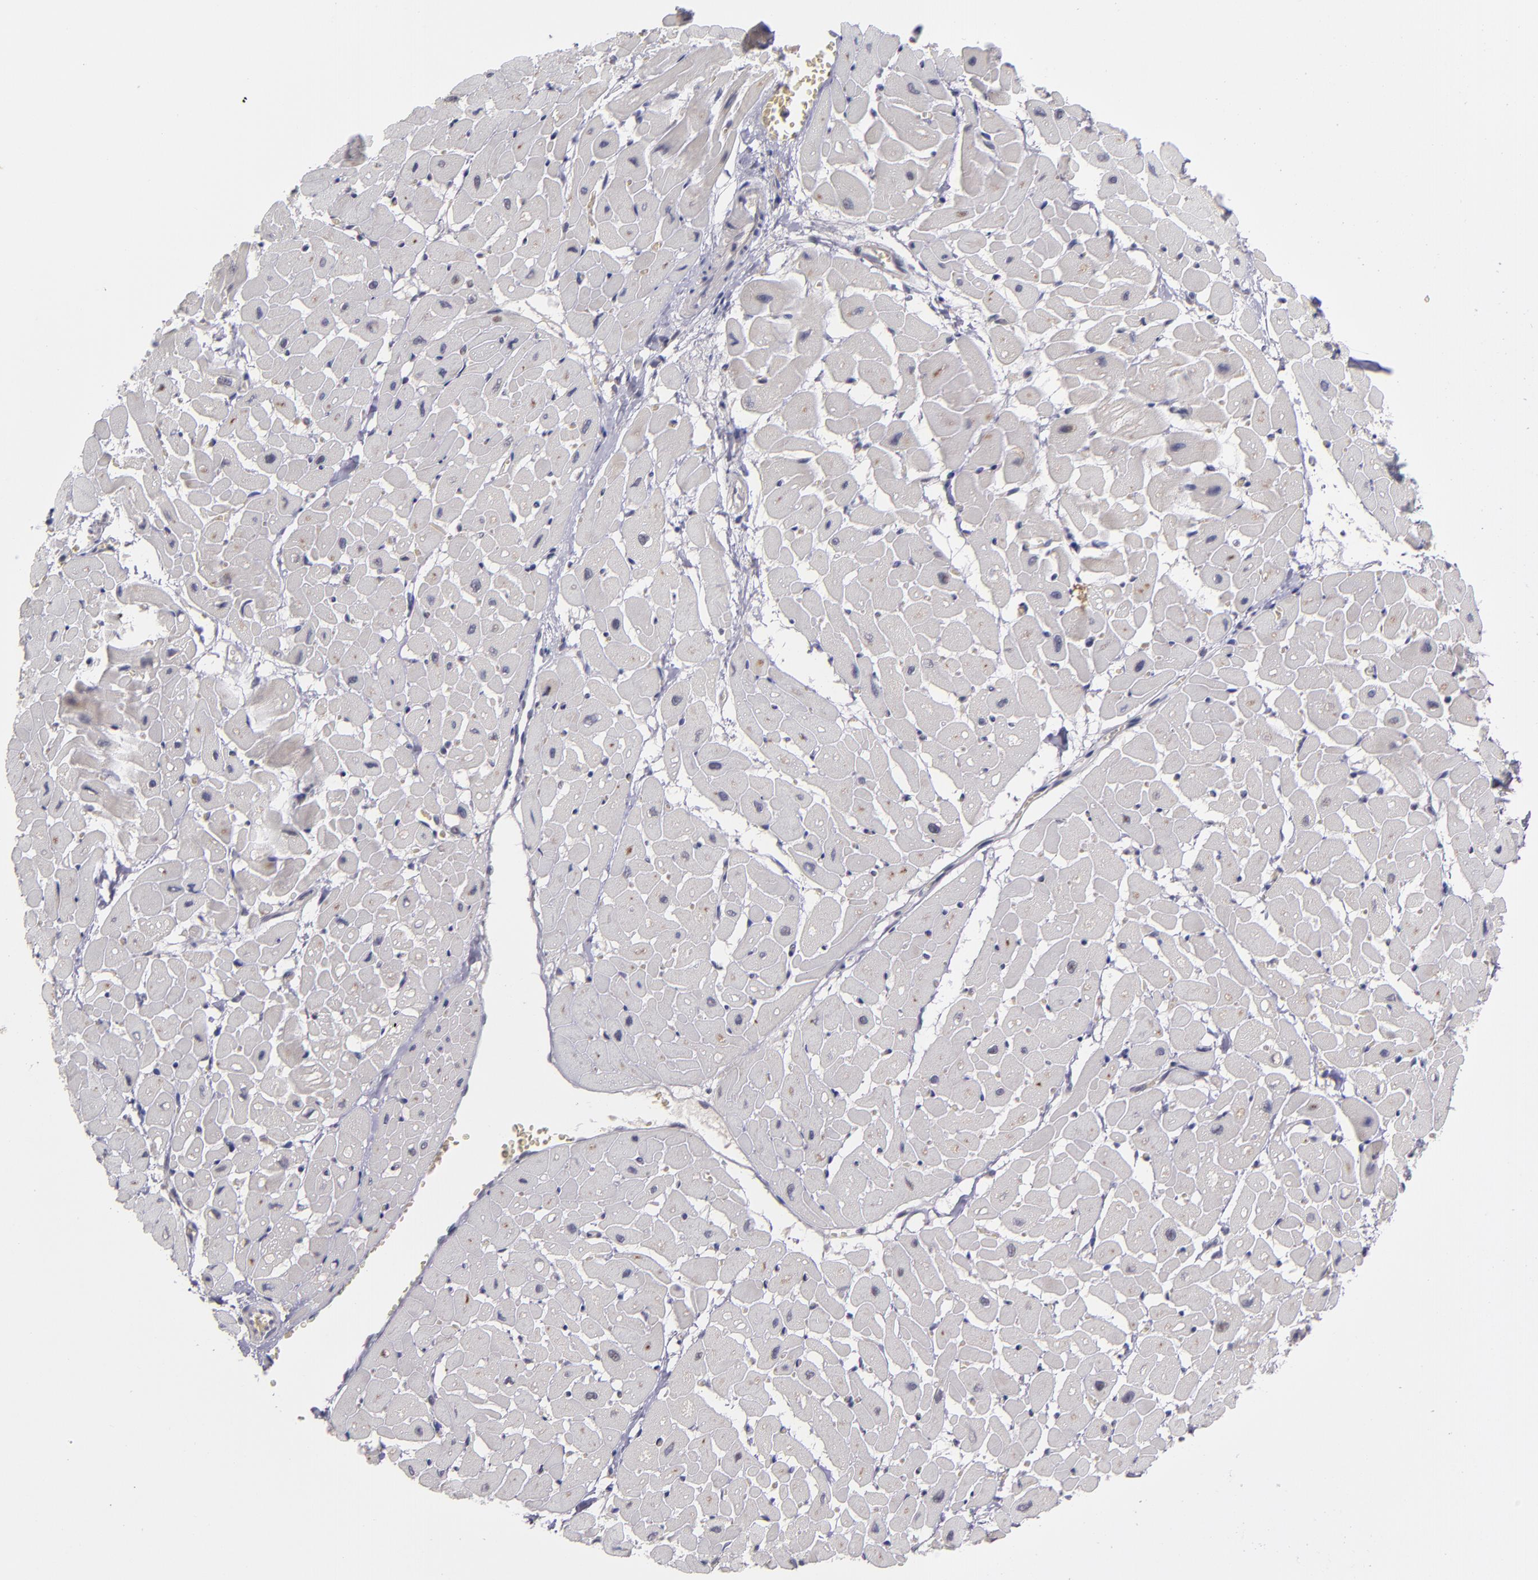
{"staining": {"intensity": "weak", "quantity": "<25%", "location": "cytoplasmic/membranous"}, "tissue": "heart muscle", "cell_type": "Cardiomyocytes", "image_type": "normal", "snomed": [{"axis": "morphology", "description": "Normal tissue, NOS"}, {"axis": "topography", "description": "Heart"}], "caption": "This histopathology image is of benign heart muscle stained with immunohistochemistry to label a protein in brown with the nuclei are counter-stained blue. There is no expression in cardiomyocytes. (DAB IHC with hematoxylin counter stain).", "gene": "CDC7", "patient": {"sex": "male", "age": 45}}